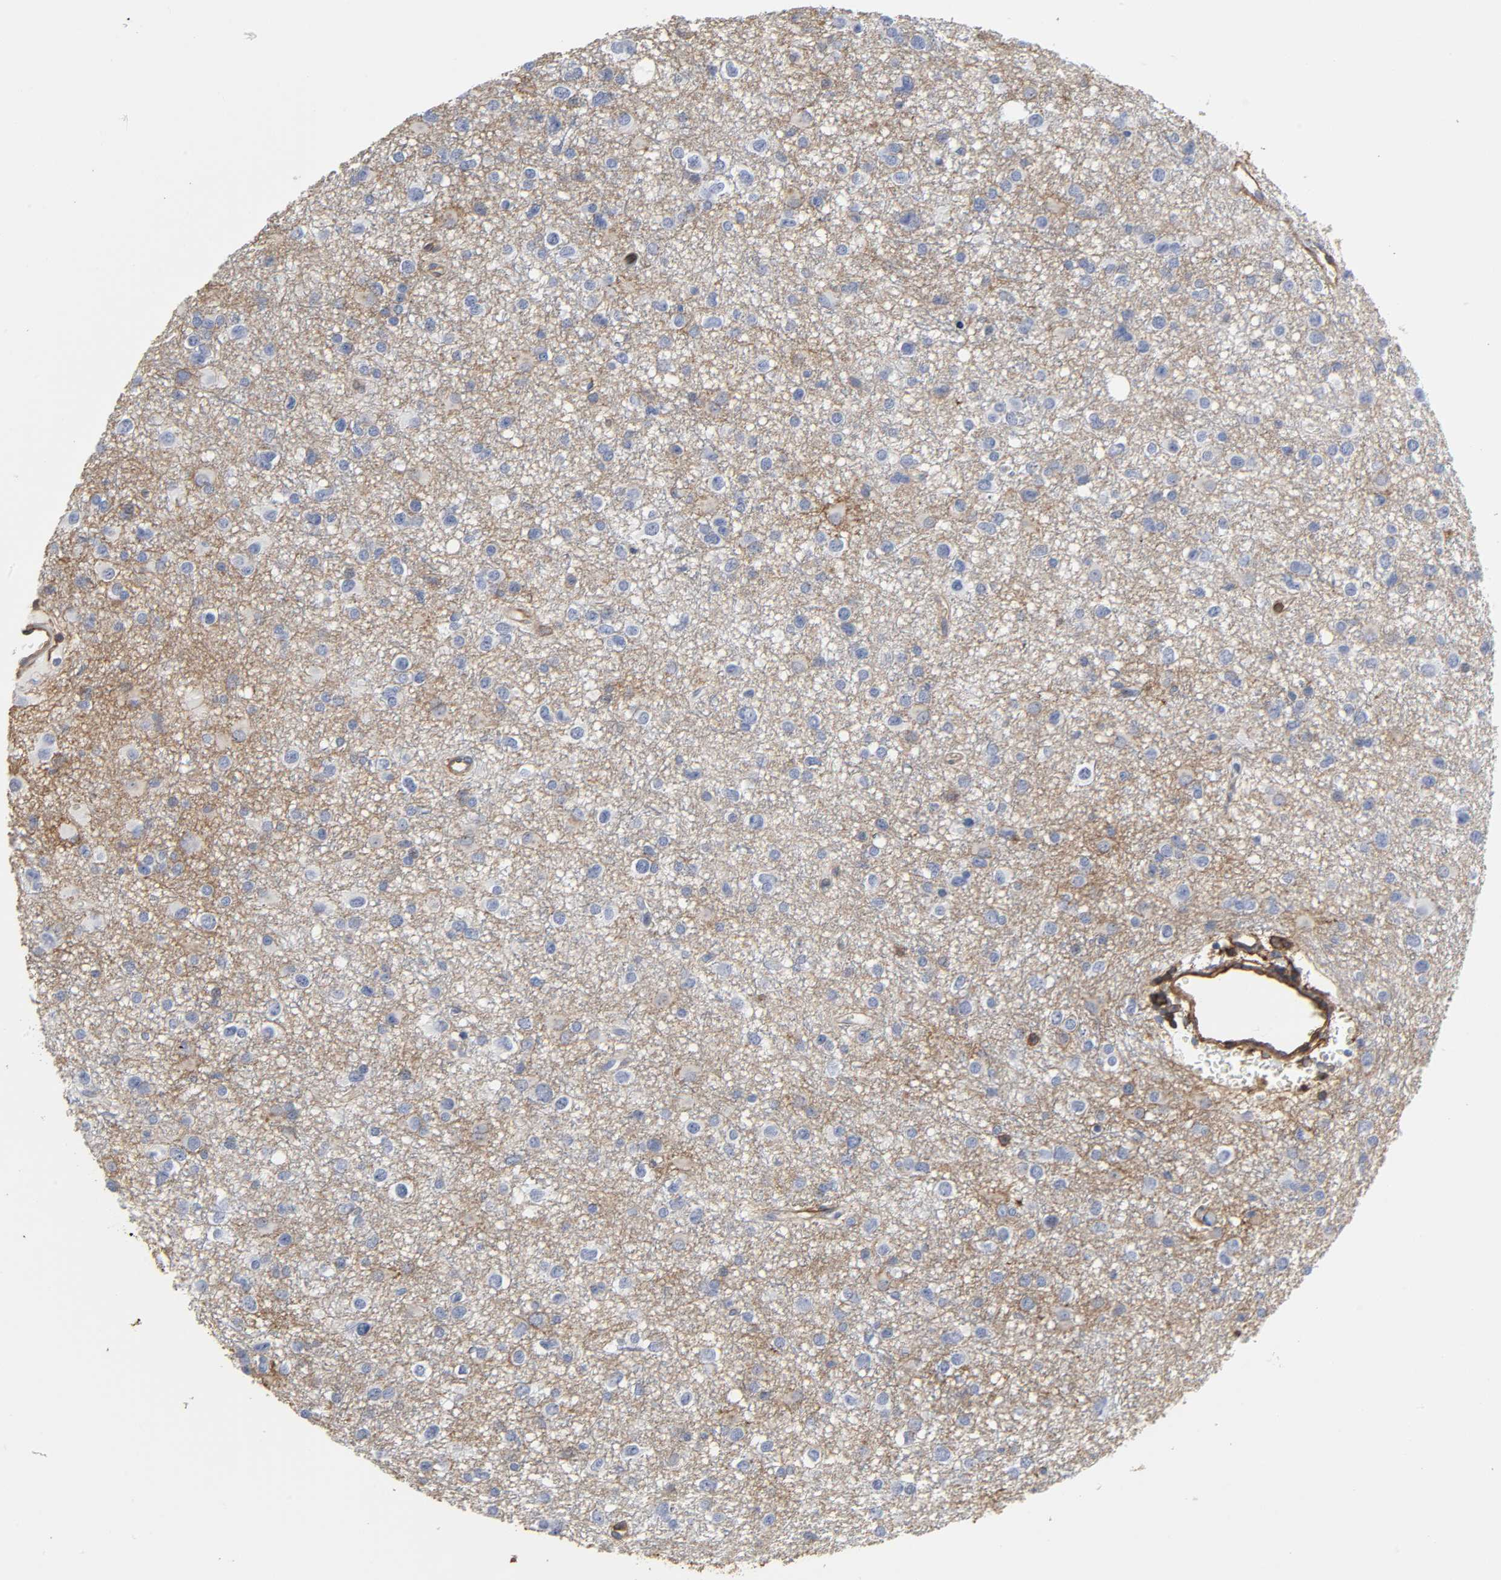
{"staining": {"intensity": "moderate", "quantity": "<25%", "location": "cytoplasmic/membranous"}, "tissue": "glioma", "cell_type": "Tumor cells", "image_type": "cancer", "snomed": [{"axis": "morphology", "description": "Glioma, malignant, Low grade"}, {"axis": "topography", "description": "Brain"}], "caption": "About <25% of tumor cells in glioma reveal moderate cytoplasmic/membranous protein expression as visualized by brown immunohistochemical staining.", "gene": "ANXA2", "patient": {"sex": "male", "age": 42}}